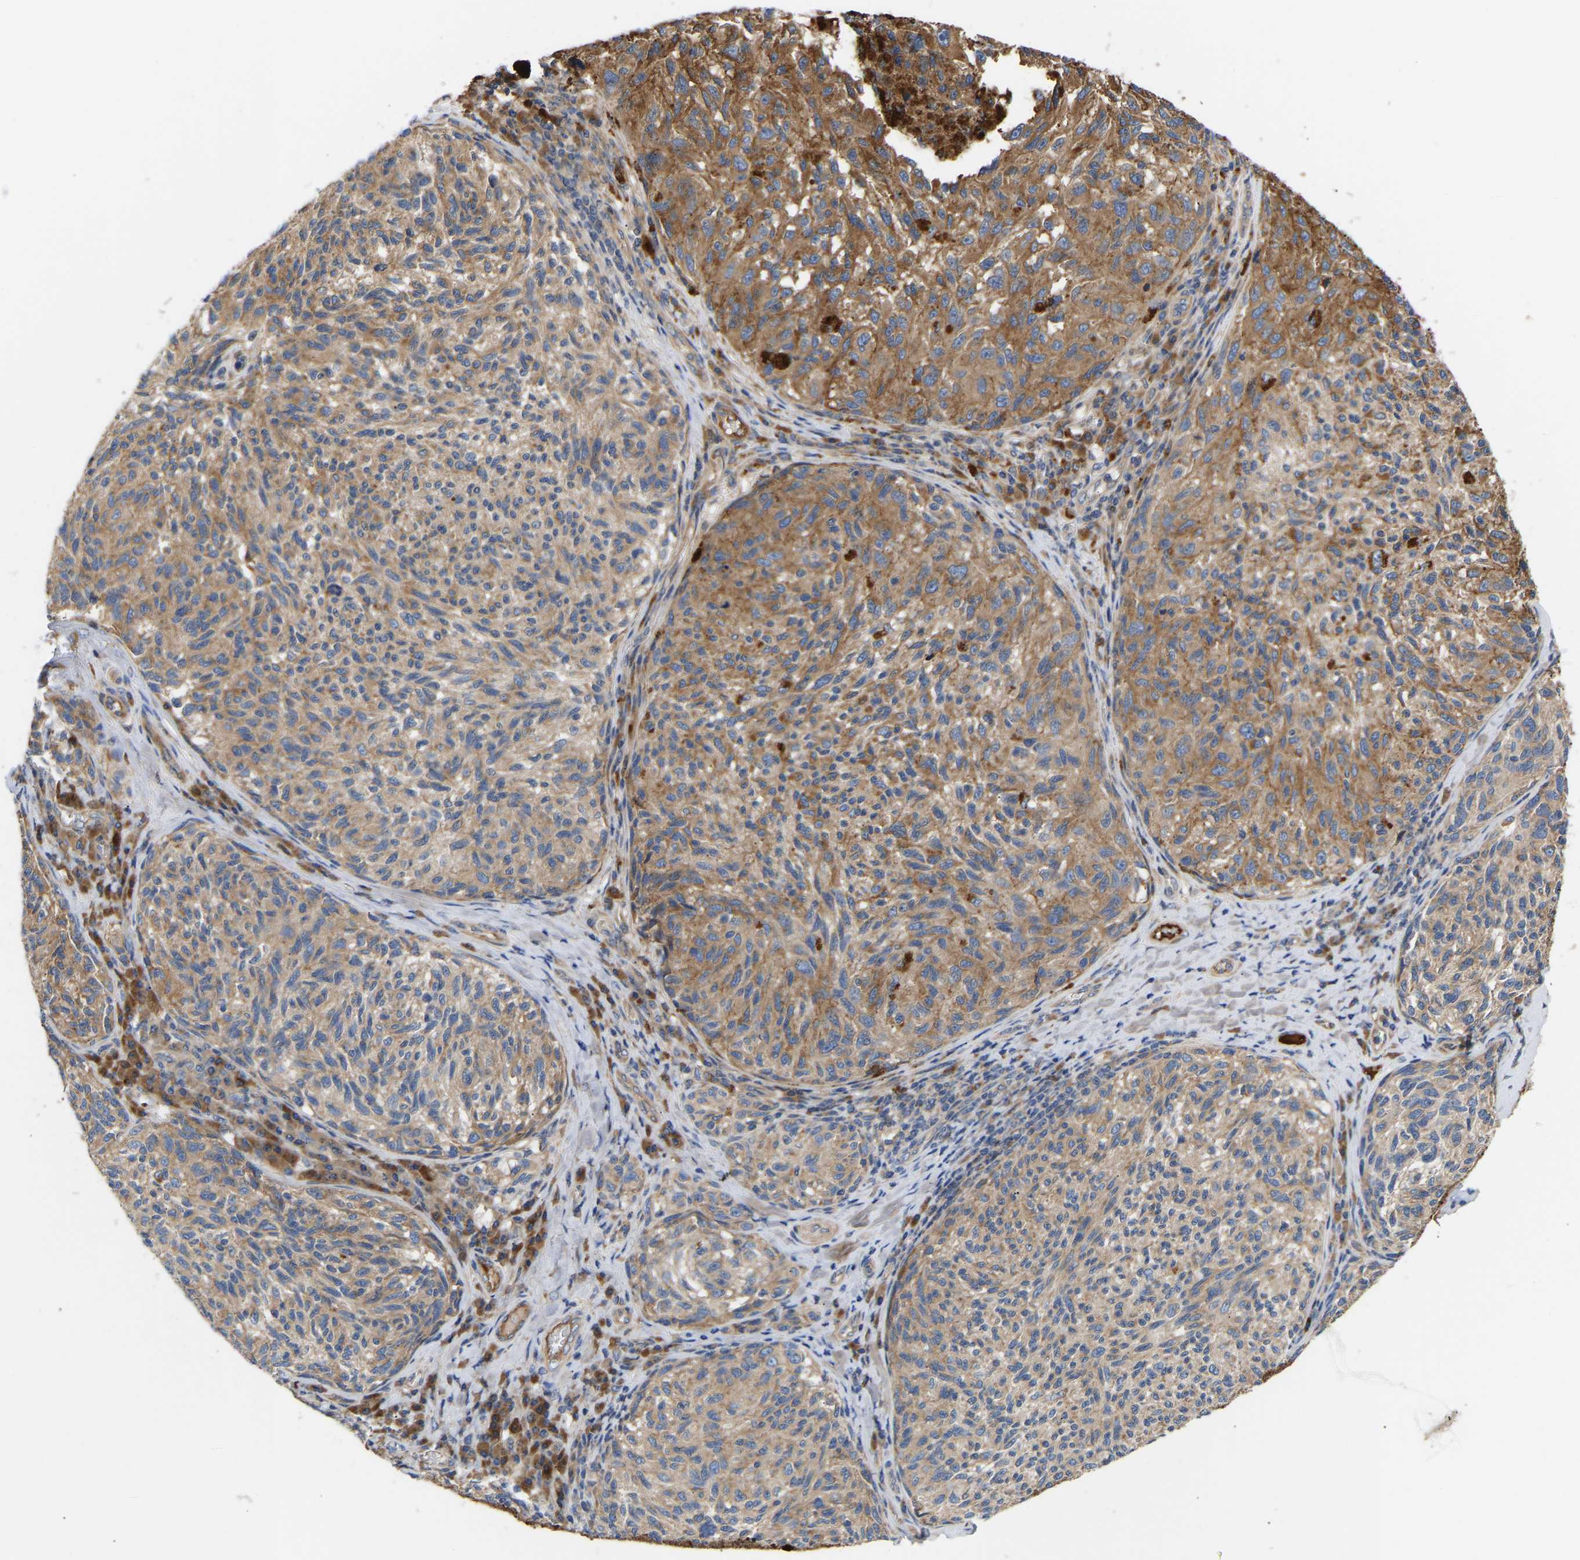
{"staining": {"intensity": "moderate", "quantity": ">75%", "location": "cytoplasmic/membranous"}, "tissue": "melanoma", "cell_type": "Tumor cells", "image_type": "cancer", "snomed": [{"axis": "morphology", "description": "Malignant melanoma, NOS"}, {"axis": "topography", "description": "Skin"}], "caption": "Brown immunohistochemical staining in human melanoma shows moderate cytoplasmic/membranous positivity in approximately >75% of tumor cells.", "gene": "AIMP2", "patient": {"sex": "female", "age": 73}}